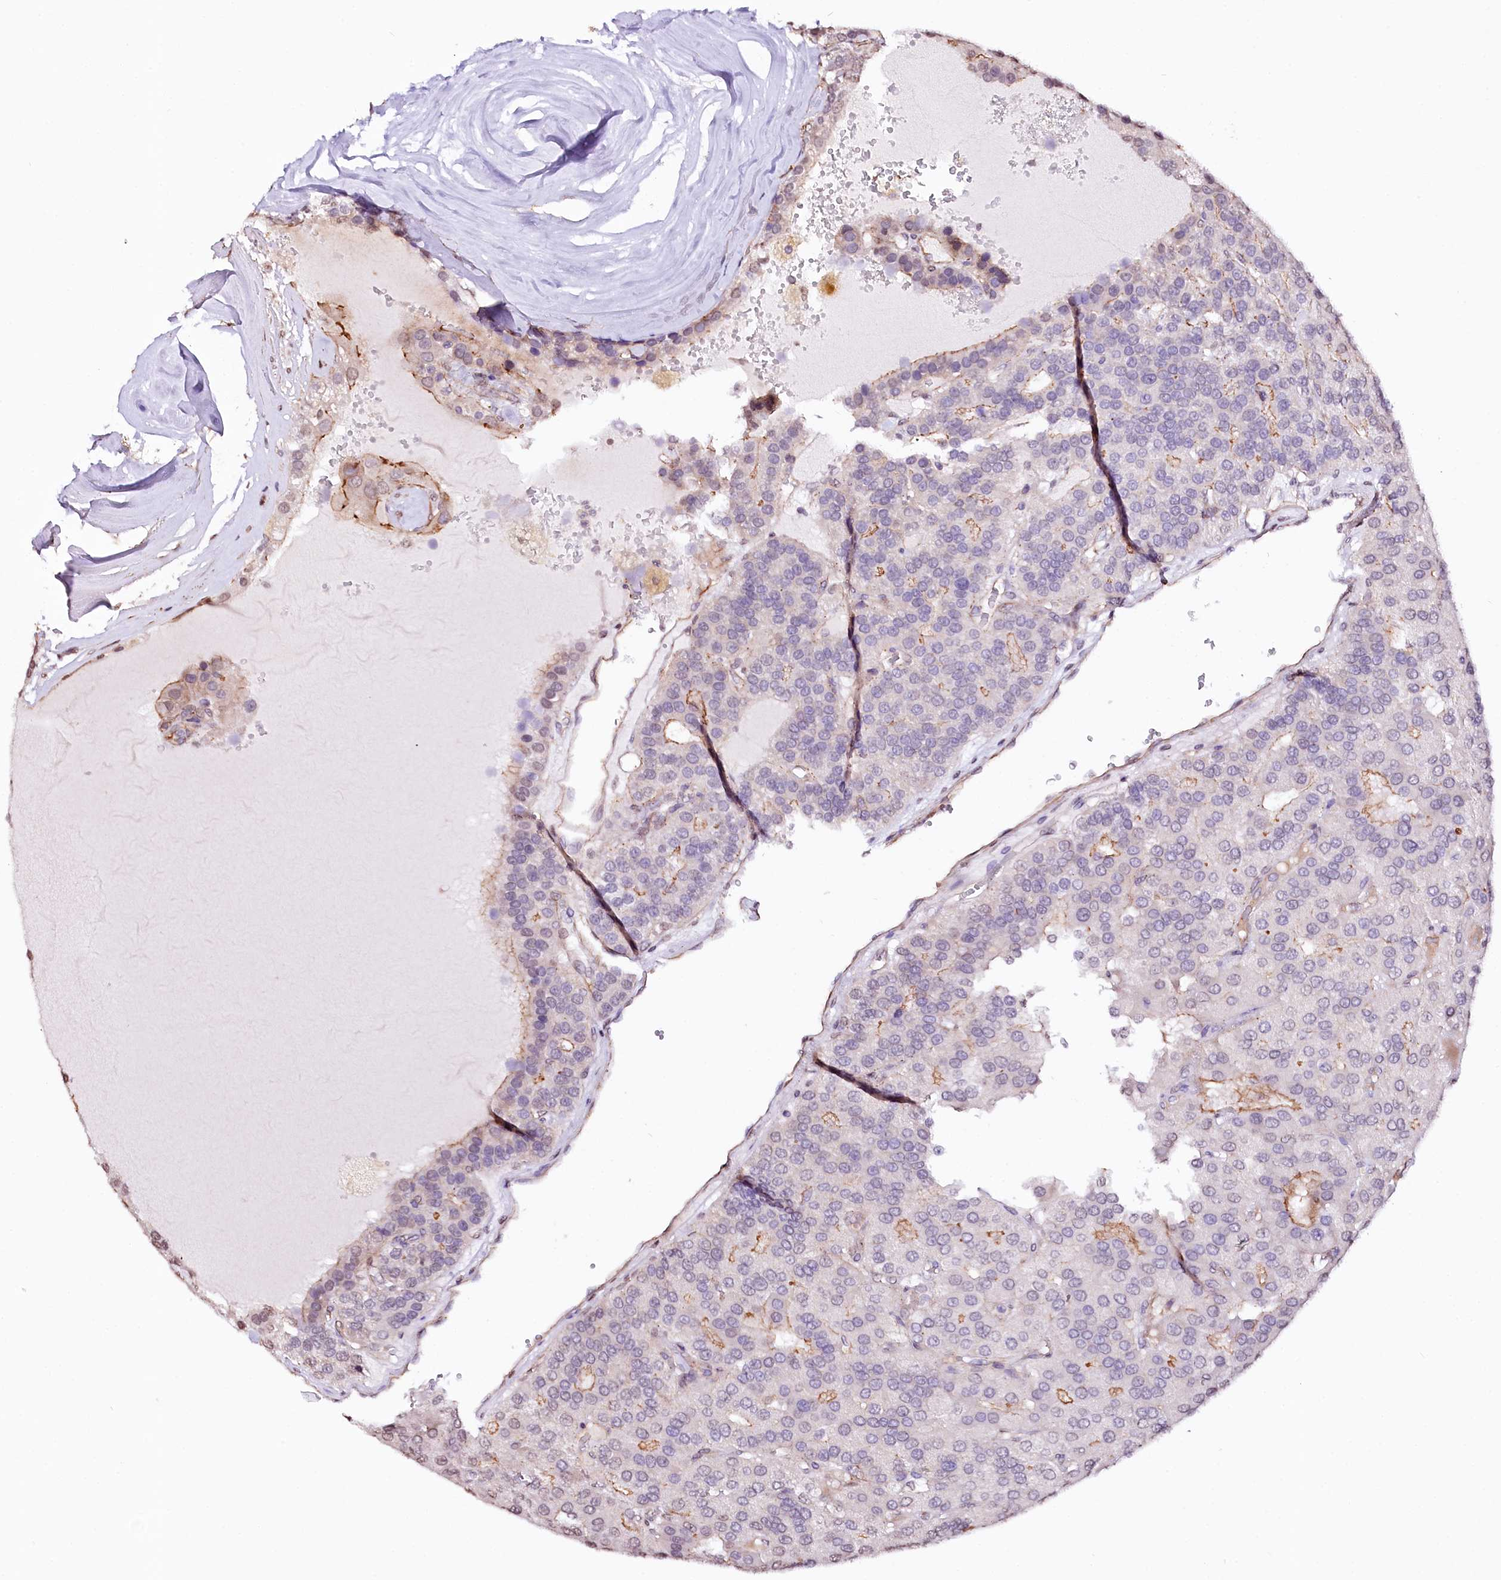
{"staining": {"intensity": "moderate", "quantity": "<25%", "location": "cytoplasmic/membranous"}, "tissue": "parathyroid gland", "cell_type": "Glandular cells", "image_type": "normal", "snomed": [{"axis": "morphology", "description": "Normal tissue, NOS"}, {"axis": "morphology", "description": "Adenoma, NOS"}, {"axis": "topography", "description": "Parathyroid gland"}], "caption": "Immunohistochemistry (IHC) staining of normal parathyroid gland, which exhibits low levels of moderate cytoplasmic/membranous positivity in about <25% of glandular cells indicating moderate cytoplasmic/membranous protein staining. The staining was performed using DAB (3,3'-diaminobenzidine) (brown) for protein detection and nuclei were counterstained in hematoxylin (blue).", "gene": "ST7", "patient": {"sex": "female", "age": 86}}